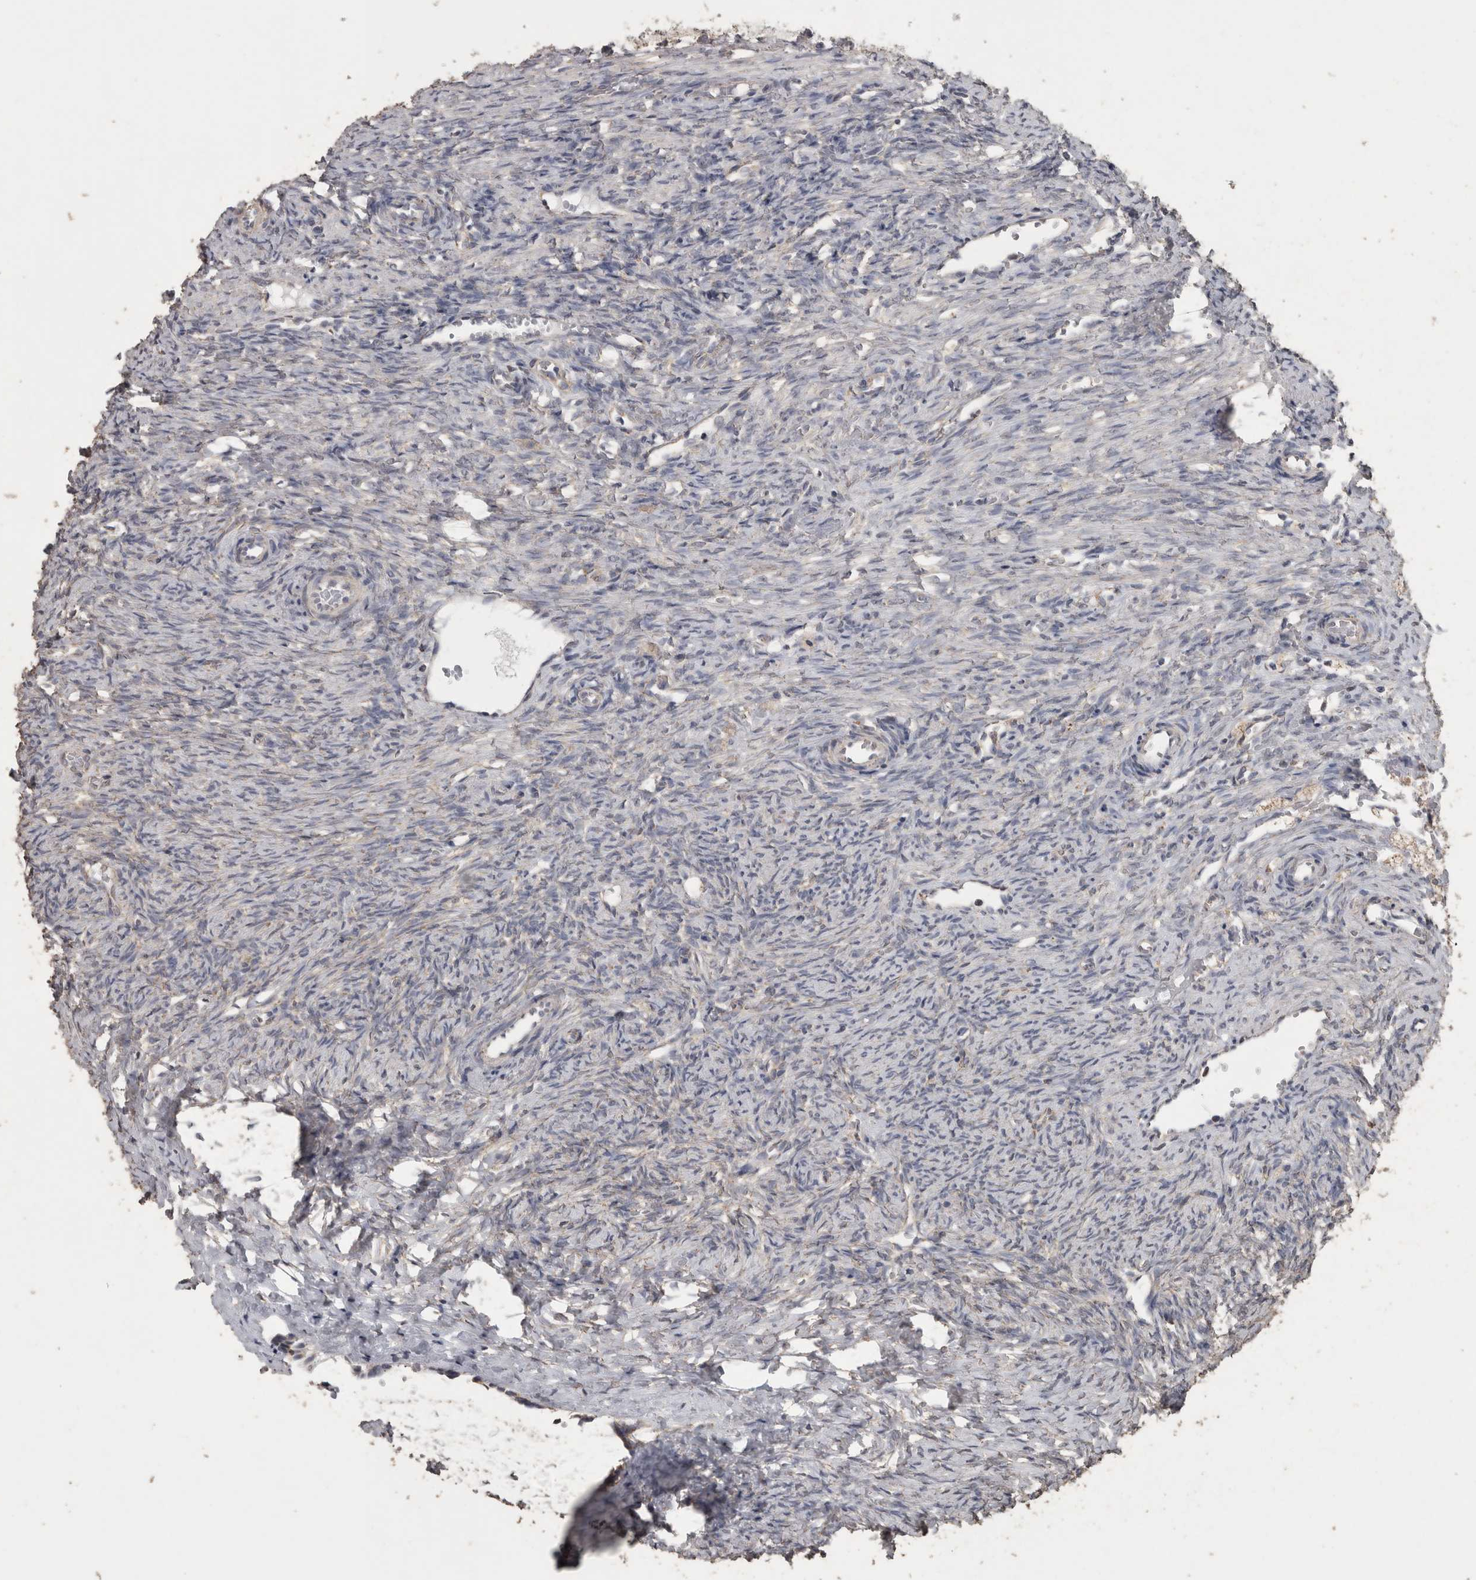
{"staining": {"intensity": "strong", "quantity": ">75%", "location": "cytoplasmic/membranous"}, "tissue": "ovary", "cell_type": "Follicle cells", "image_type": "normal", "snomed": [{"axis": "morphology", "description": "Normal tissue, NOS"}, {"axis": "topography", "description": "Ovary"}], "caption": "DAB (3,3'-diaminobenzidine) immunohistochemical staining of unremarkable ovary exhibits strong cytoplasmic/membranous protein positivity in approximately >75% of follicle cells. The staining is performed using DAB (3,3'-diaminobenzidine) brown chromogen to label protein expression. The nuclei are counter-stained blue using hematoxylin.", "gene": "ACADM", "patient": {"sex": "female", "age": 41}}